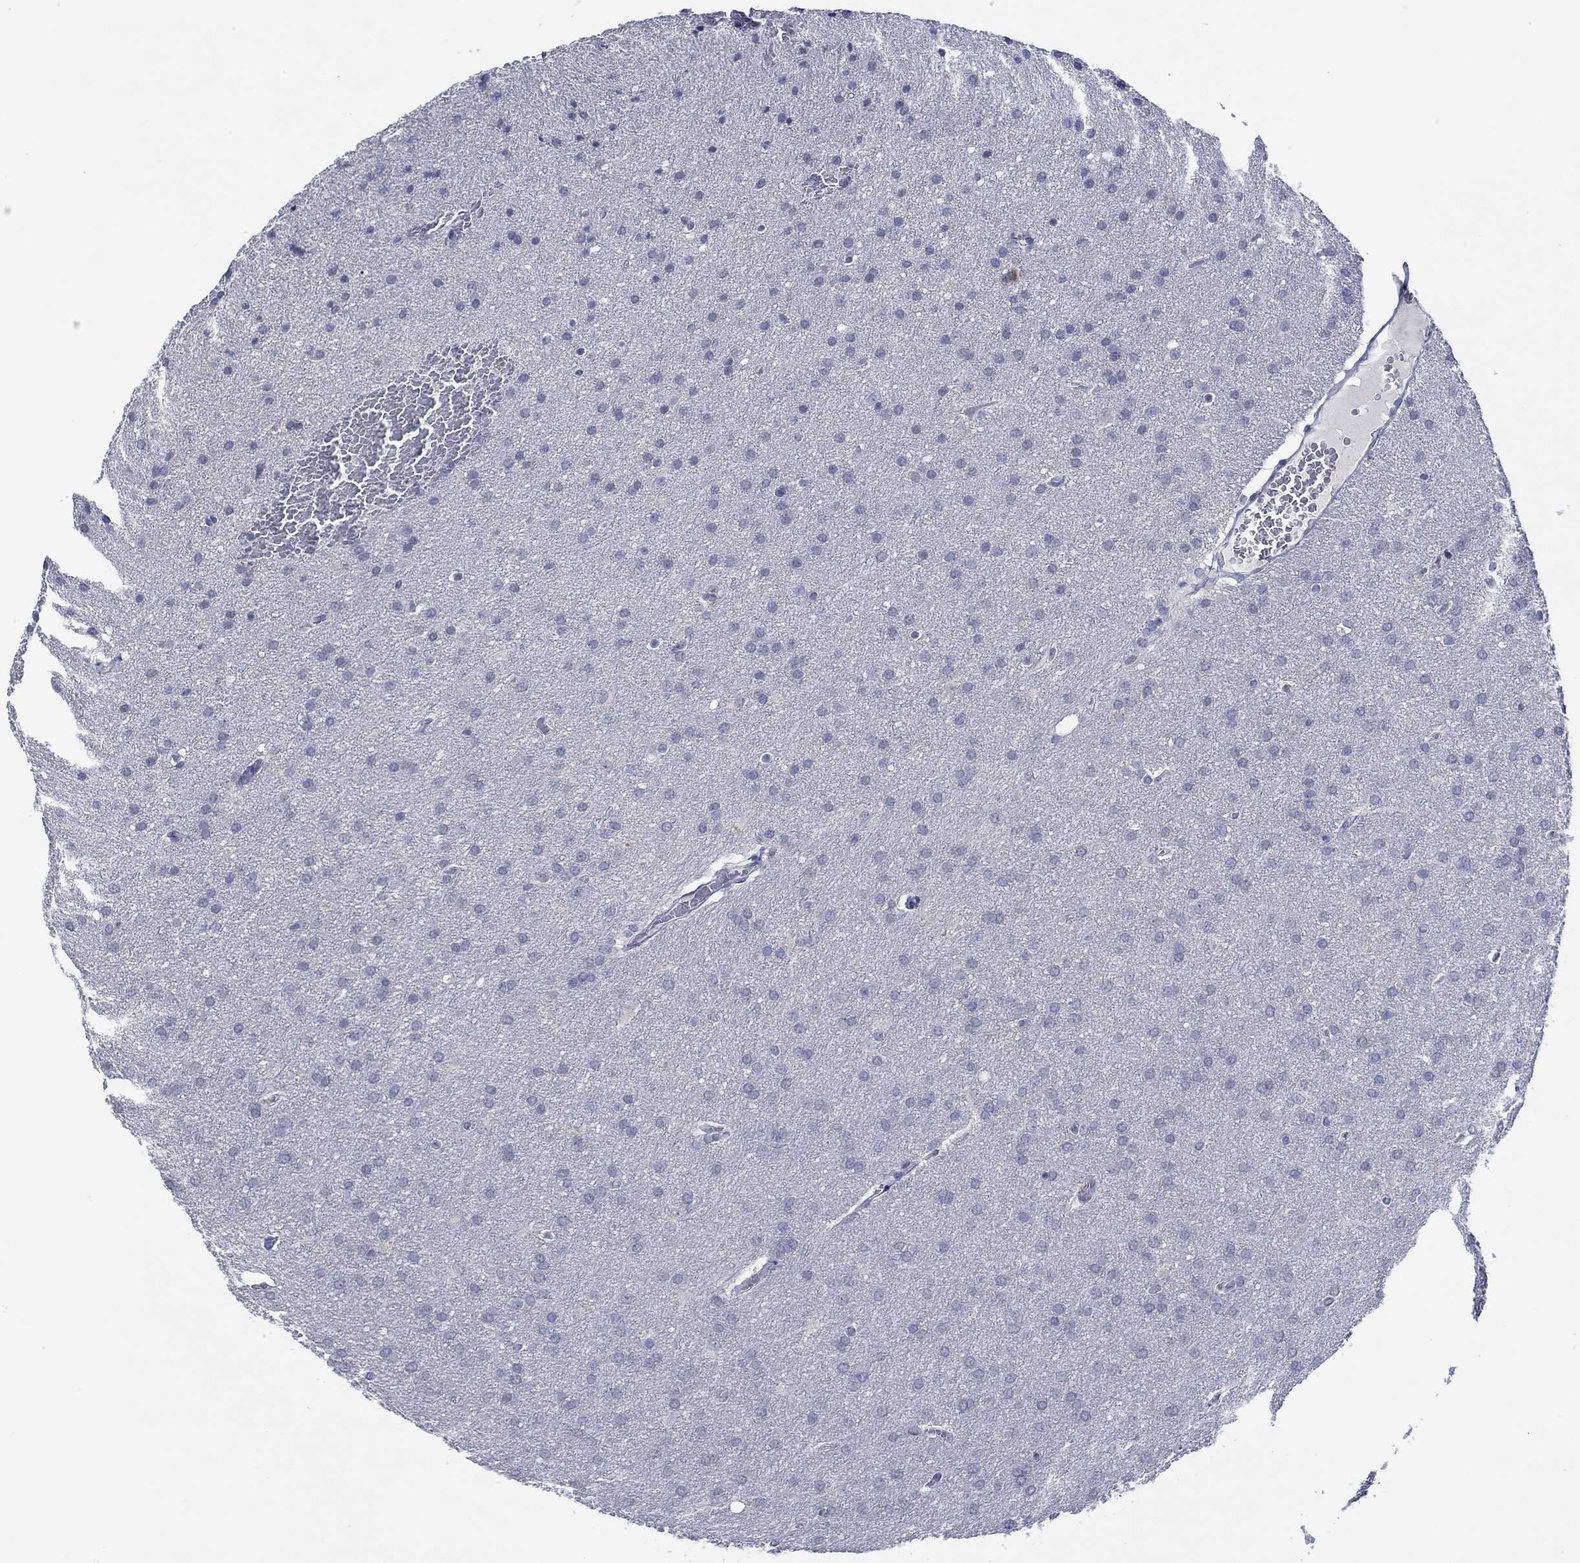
{"staining": {"intensity": "negative", "quantity": "none", "location": "none"}, "tissue": "glioma", "cell_type": "Tumor cells", "image_type": "cancer", "snomed": [{"axis": "morphology", "description": "Glioma, malignant, Low grade"}, {"axis": "topography", "description": "Brain"}], "caption": "This is an immunohistochemistry photomicrograph of malignant glioma (low-grade). There is no positivity in tumor cells.", "gene": "GJA5", "patient": {"sex": "female", "age": 32}}